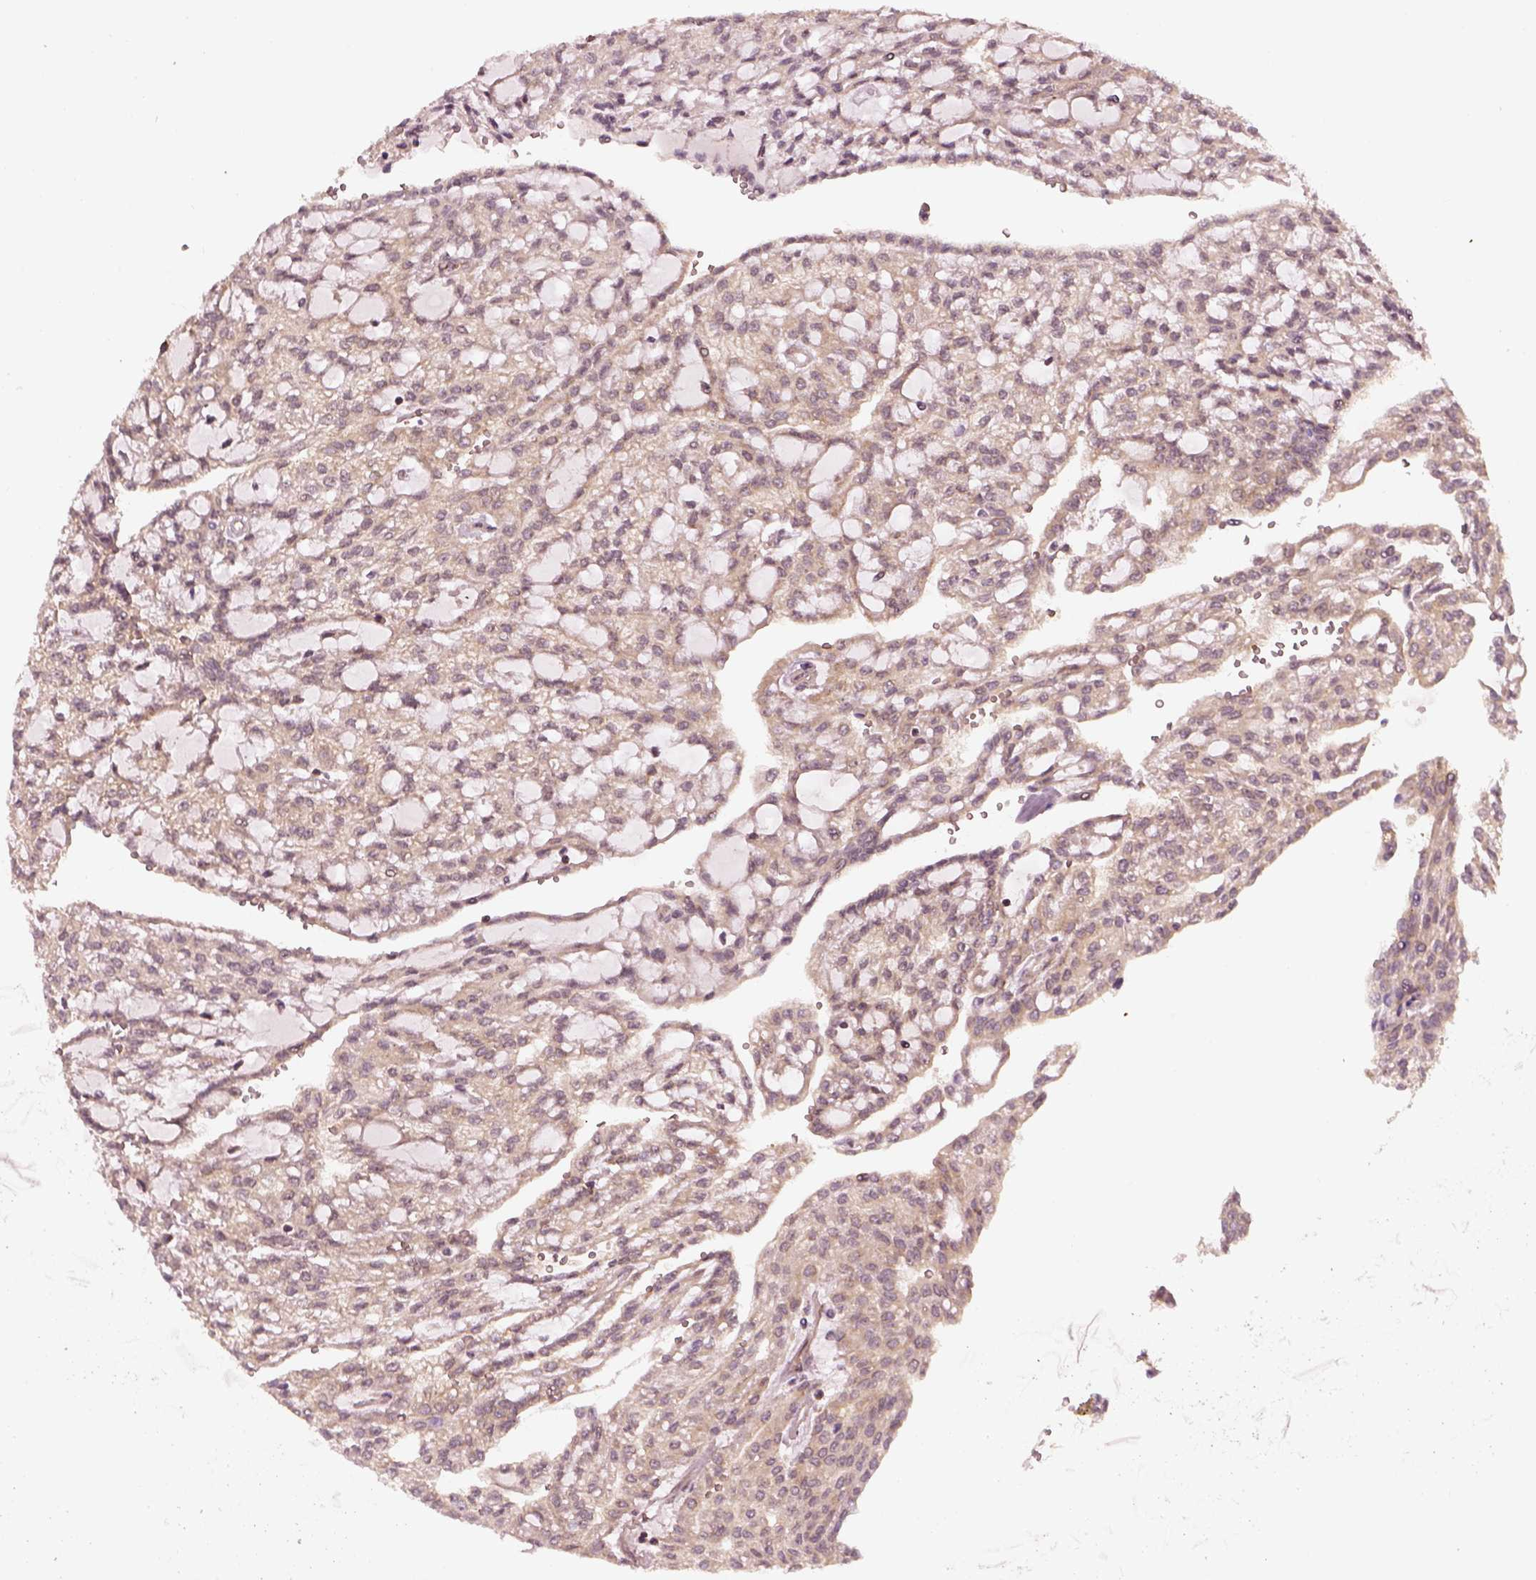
{"staining": {"intensity": "weak", "quantity": "<25%", "location": "cytoplasmic/membranous"}, "tissue": "renal cancer", "cell_type": "Tumor cells", "image_type": "cancer", "snomed": [{"axis": "morphology", "description": "Adenocarcinoma, NOS"}, {"axis": "topography", "description": "Kidney"}], "caption": "High power microscopy image of an IHC micrograph of renal cancer (adenocarcinoma), revealing no significant expression in tumor cells. (DAB immunohistochemistry with hematoxylin counter stain).", "gene": "LSM14A", "patient": {"sex": "male", "age": 63}}